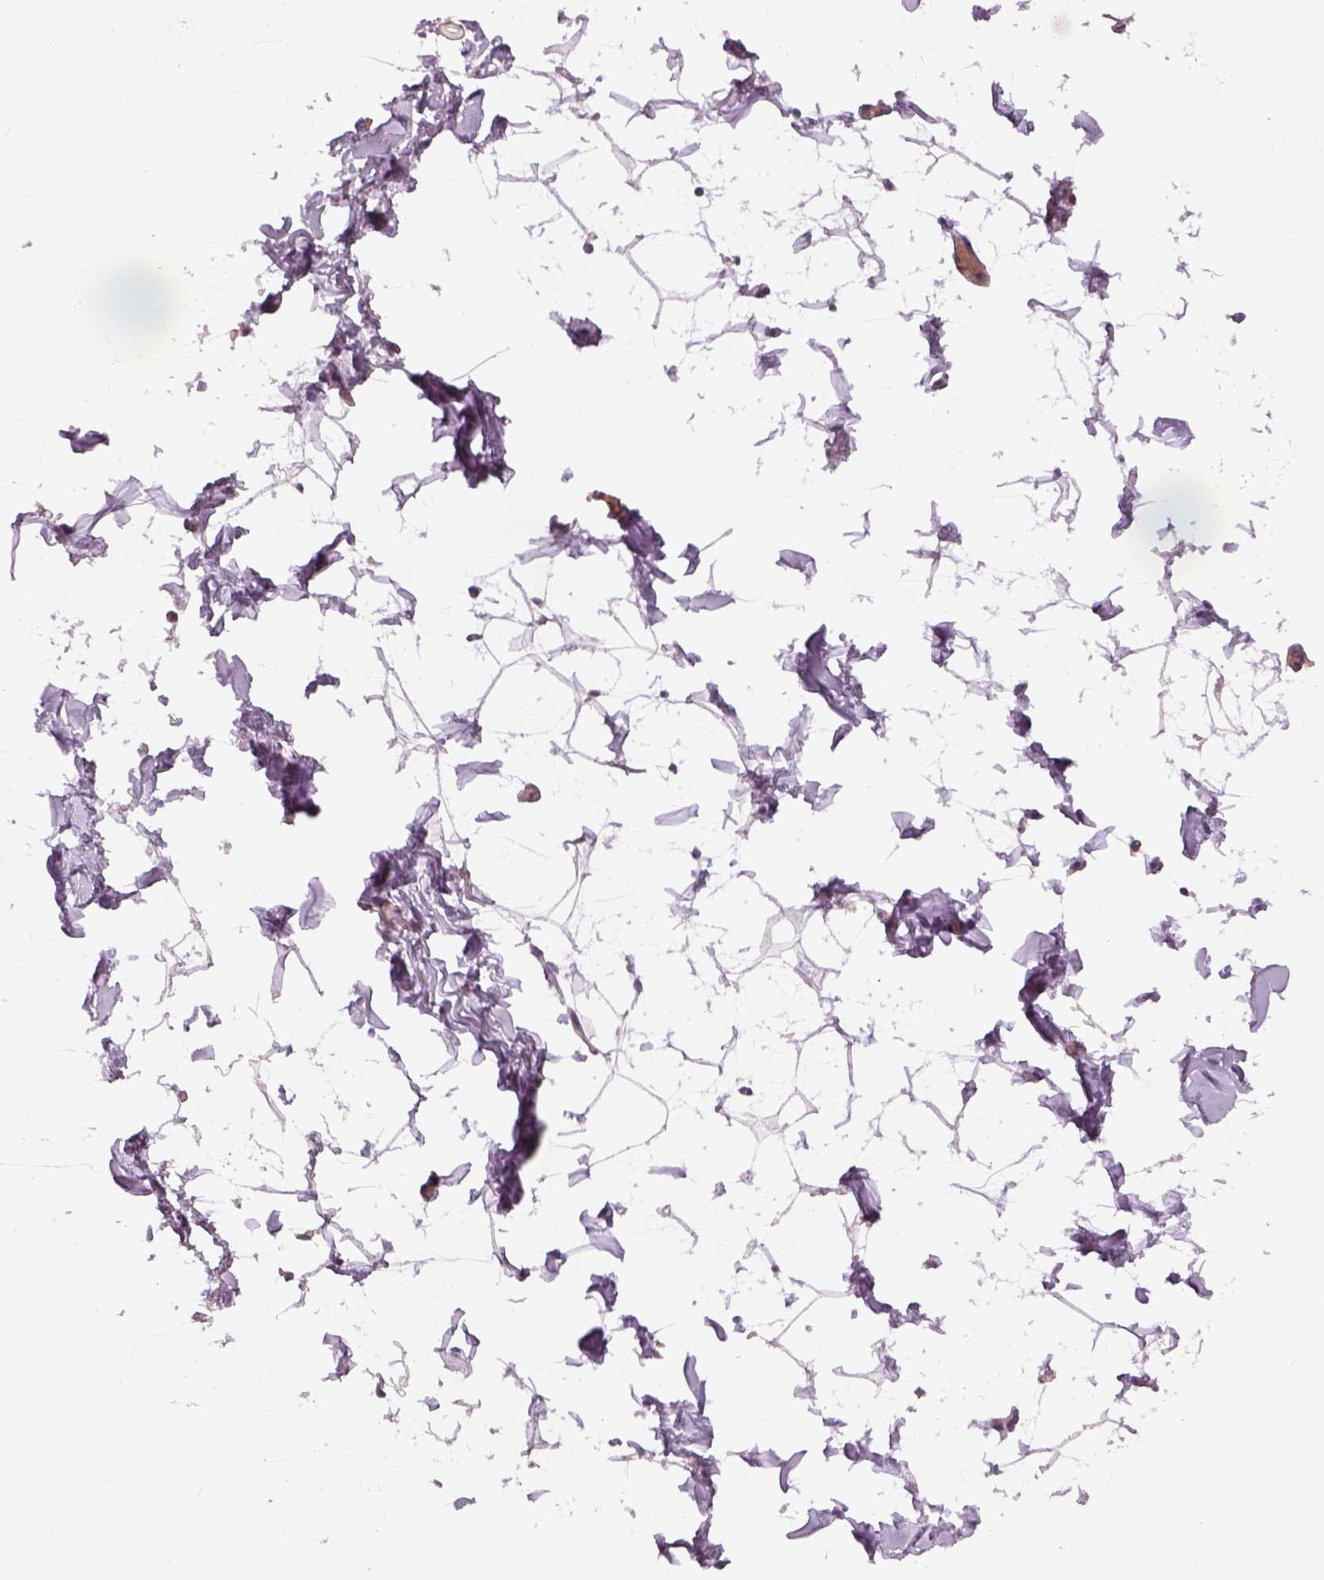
{"staining": {"intensity": "negative", "quantity": "none", "location": "none"}, "tissue": "adipose tissue", "cell_type": "Adipocytes", "image_type": "normal", "snomed": [{"axis": "morphology", "description": "Normal tissue, NOS"}, {"axis": "topography", "description": "Gallbladder"}, {"axis": "topography", "description": "Peripheral nerve tissue"}], "caption": "High power microscopy photomicrograph of an immunohistochemistry (IHC) photomicrograph of unremarkable adipose tissue, revealing no significant positivity in adipocytes. (DAB immunohistochemistry with hematoxylin counter stain).", "gene": "GDNF", "patient": {"sex": "female", "age": 45}}